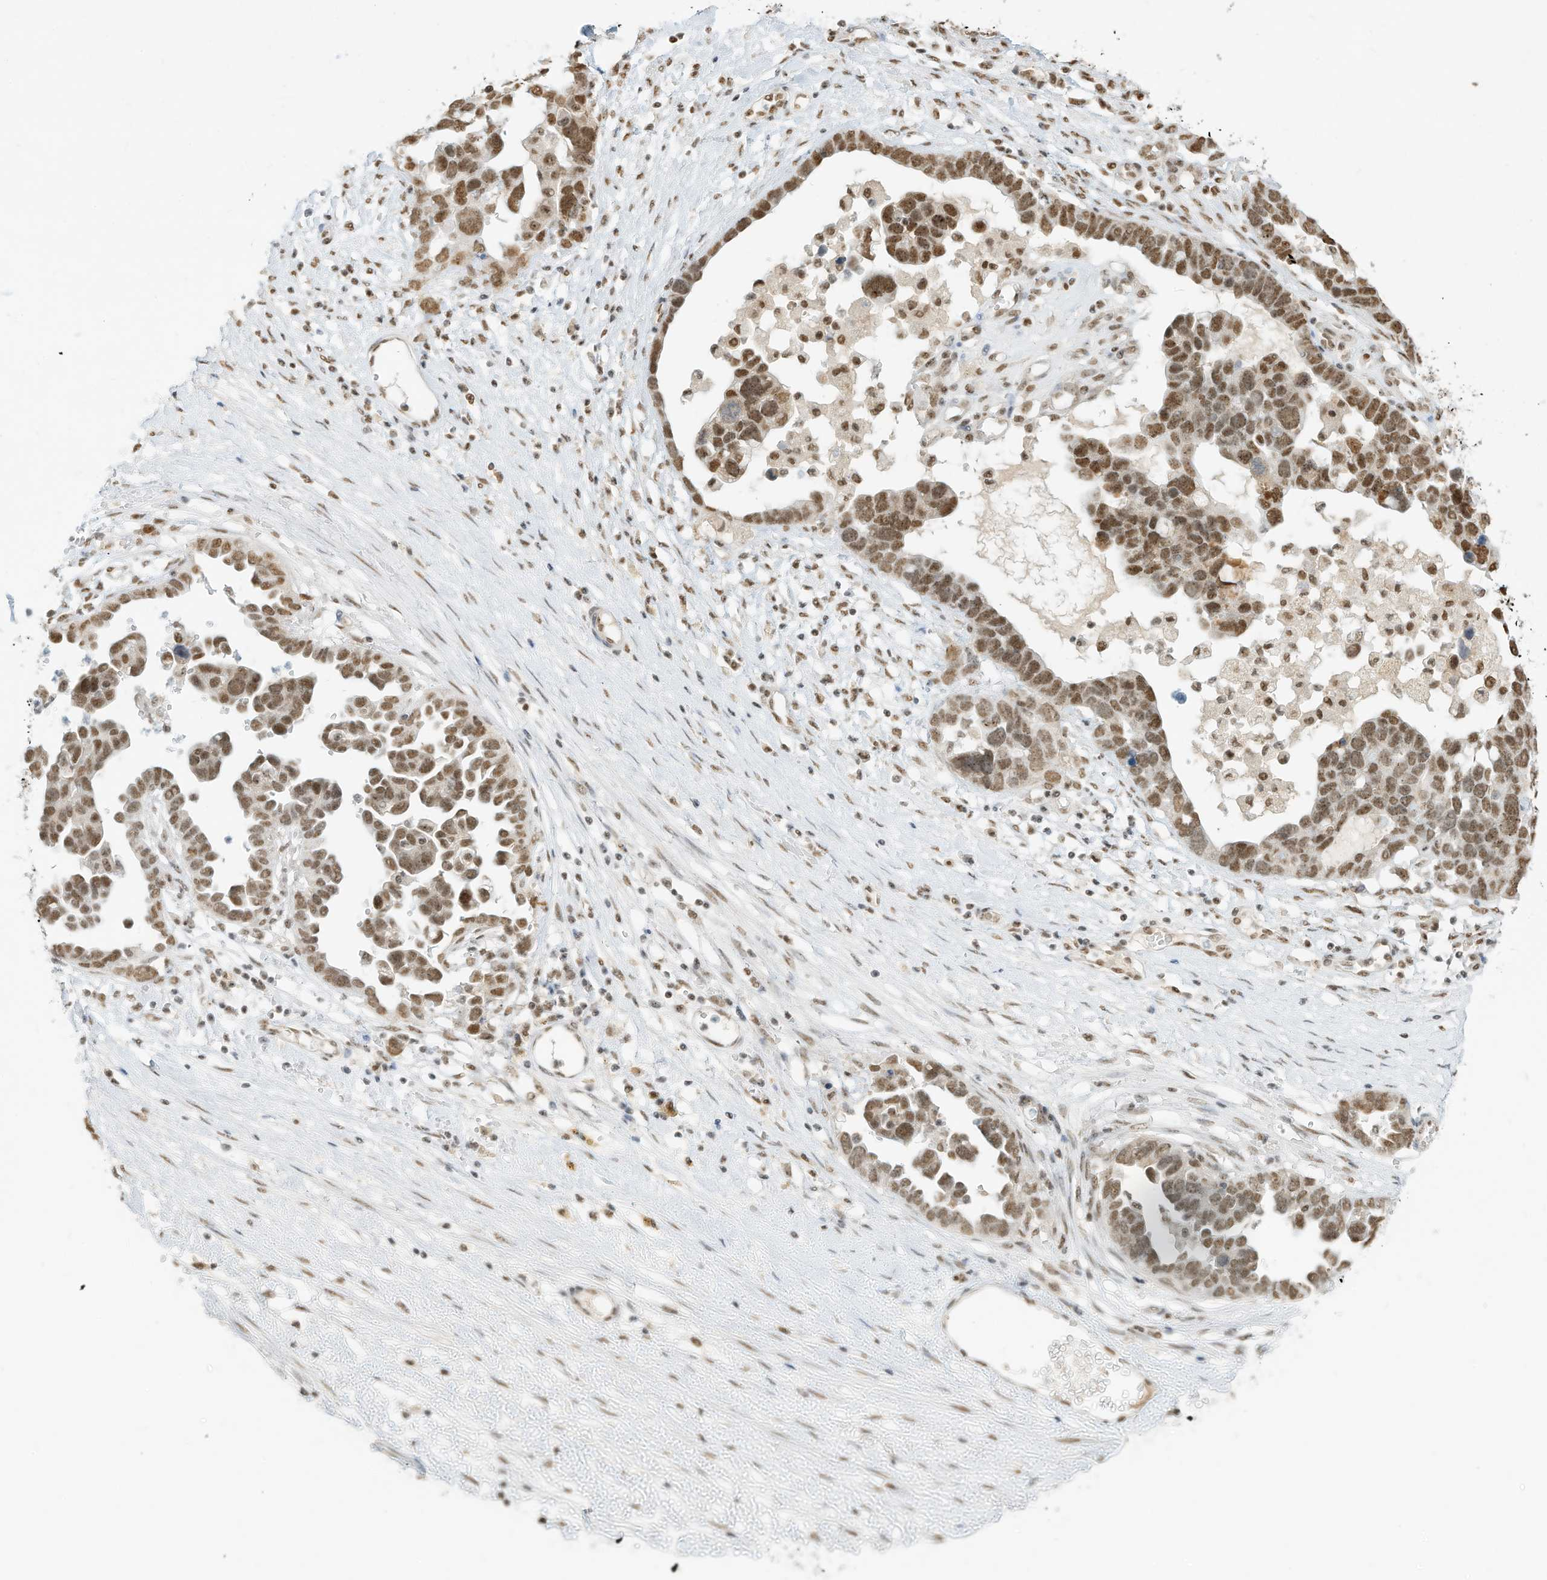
{"staining": {"intensity": "moderate", "quantity": ">75%", "location": "nuclear"}, "tissue": "ovarian cancer", "cell_type": "Tumor cells", "image_type": "cancer", "snomed": [{"axis": "morphology", "description": "Cystadenocarcinoma, serous, NOS"}, {"axis": "topography", "description": "Ovary"}], "caption": "Protein expression analysis of human serous cystadenocarcinoma (ovarian) reveals moderate nuclear expression in about >75% of tumor cells. (brown staining indicates protein expression, while blue staining denotes nuclei).", "gene": "NHSL1", "patient": {"sex": "female", "age": 54}}